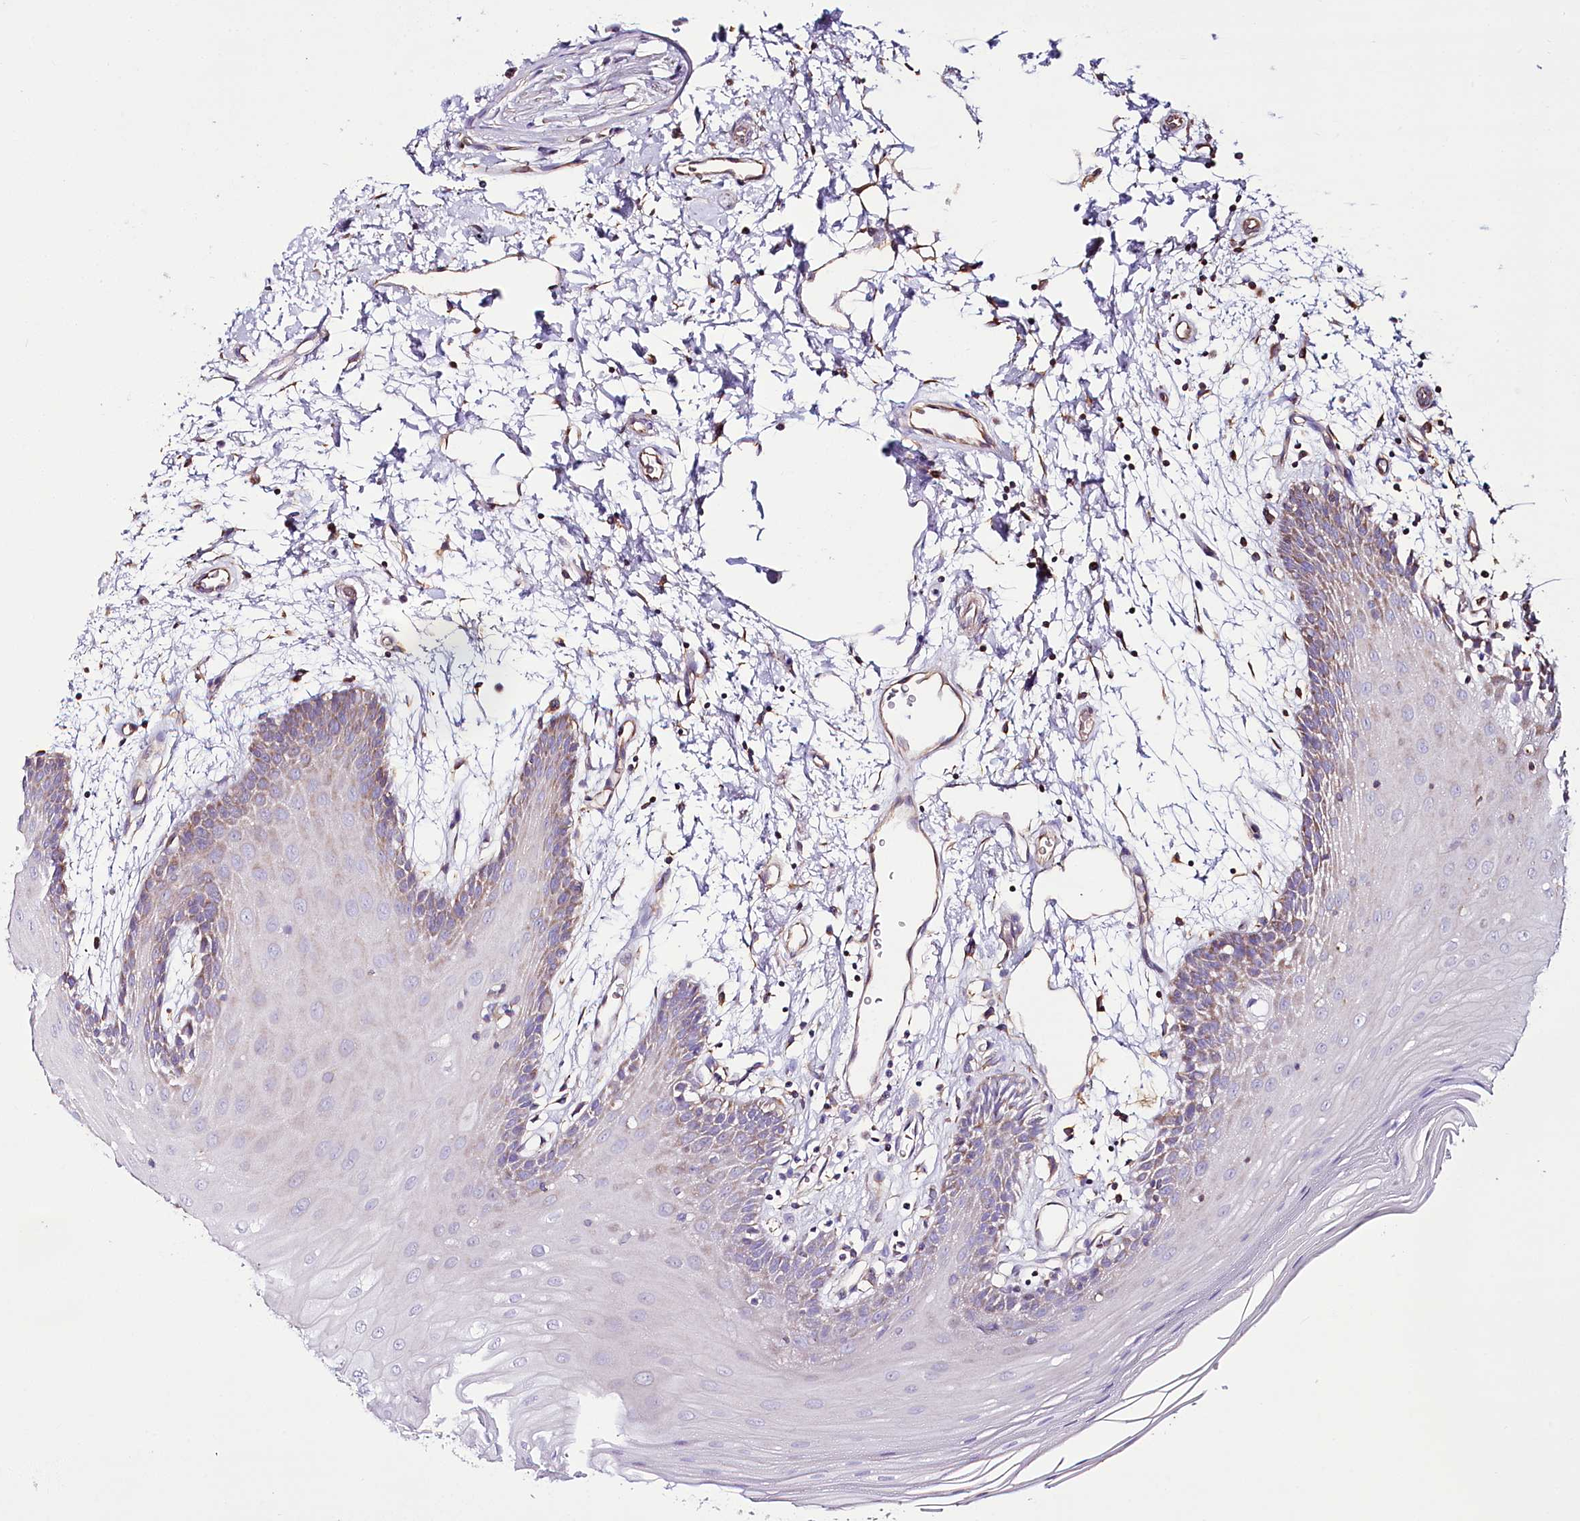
{"staining": {"intensity": "moderate", "quantity": "25%-75%", "location": "cytoplasmic/membranous"}, "tissue": "oral mucosa", "cell_type": "Squamous epithelial cells", "image_type": "normal", "snomed": [{"axis": "morphology", "description": "Normal tissue, NOS"}, {"axis": "topography", "description": "Skeletal muscle"}, {"axis": "topography", "description": "Oral tissue"}, {"axis": "topography", "description": "Salivary gland"}, {"axis": "topography", "description": "Peripheral nerve tissue"}], "caption": "Moderate cytoplasmic/membranous staining is present in about 25%-75% of squamous epithelial cells in normal oral mucosa. Using DAB (brown) and hematoxylin (blue) stains, captured at high magnification using brightfield microscopy.", "gene": "THUMPD3", "patient": {"sex": "male", "age": 54}}